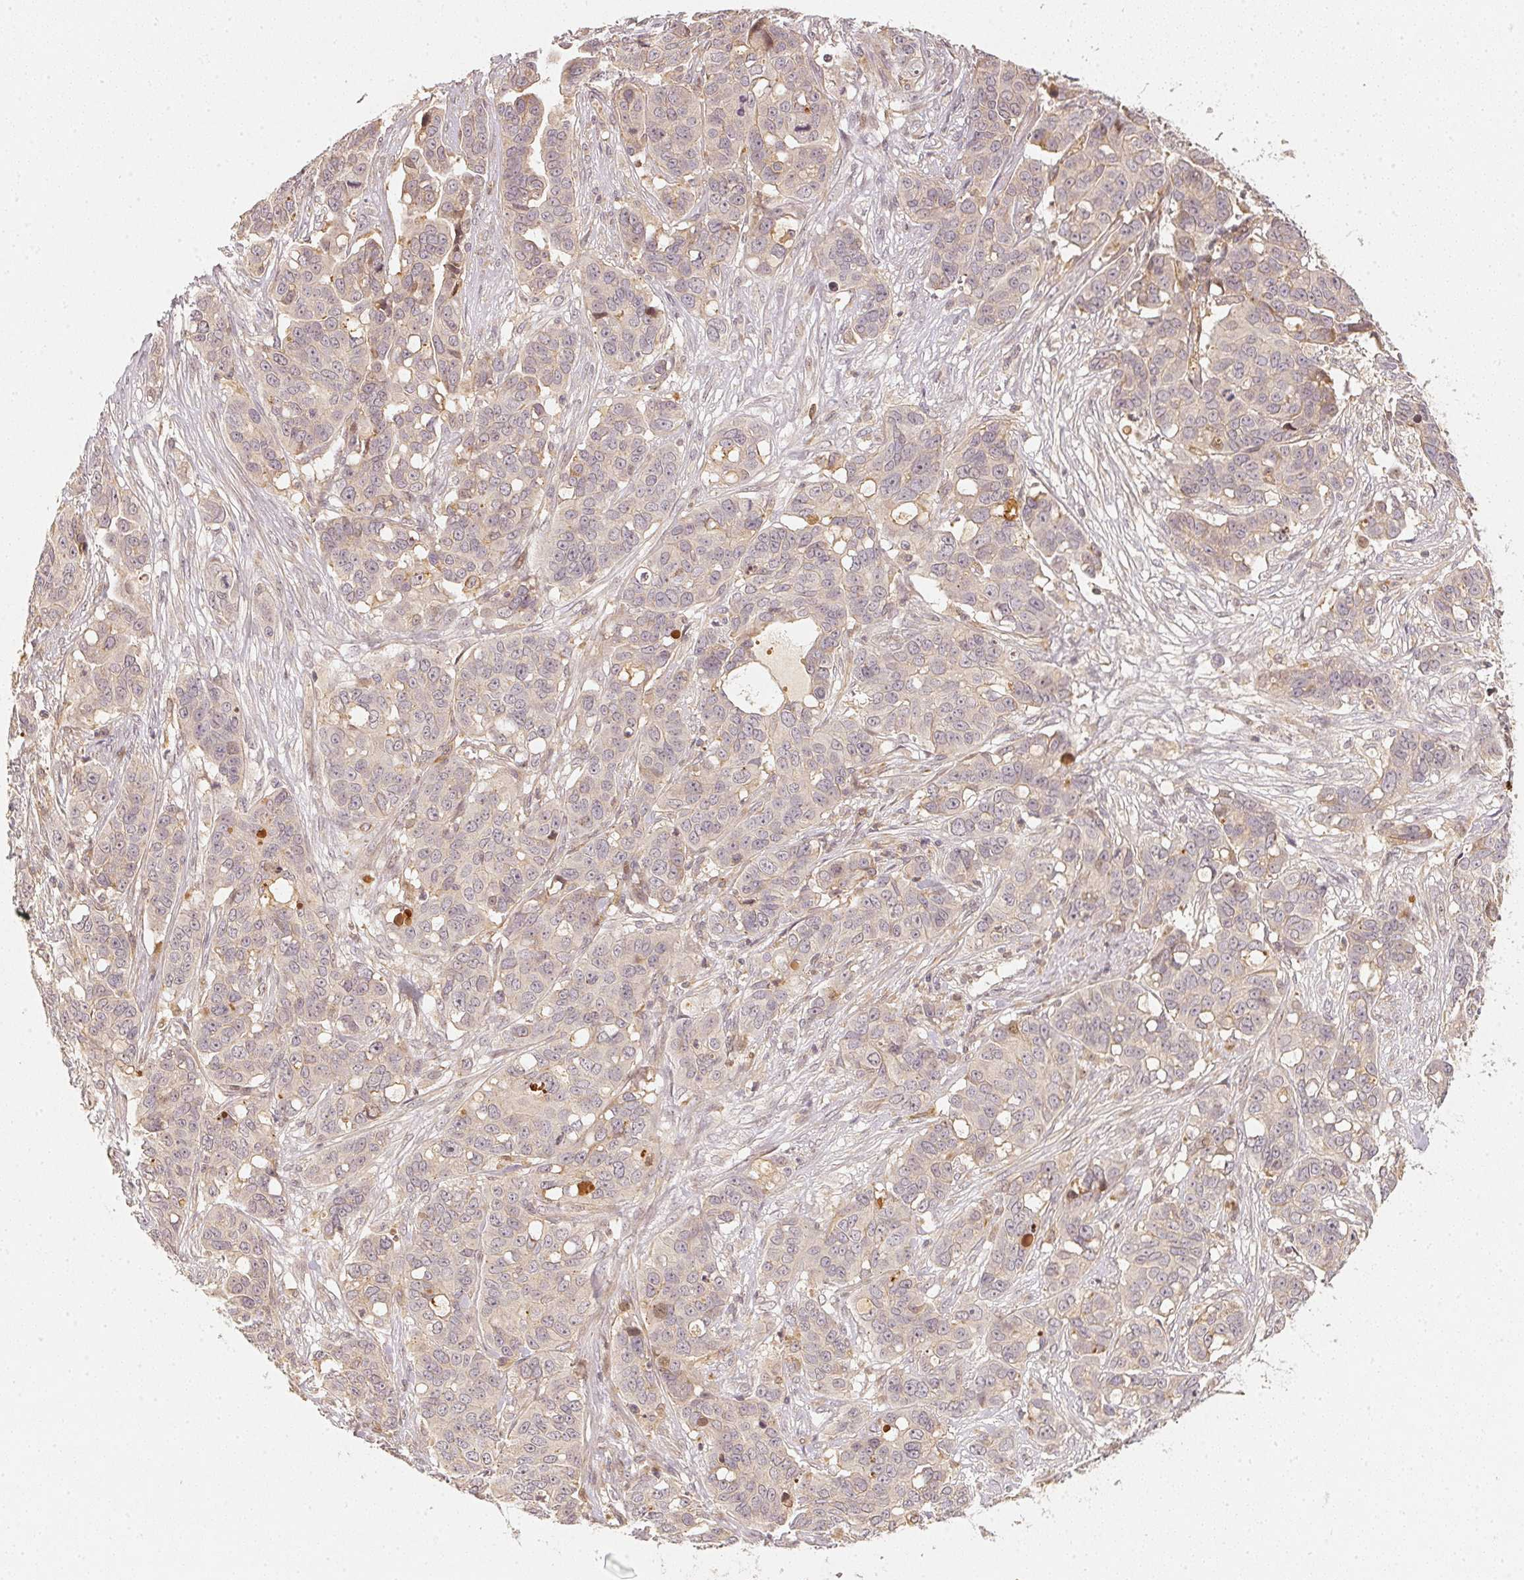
{"staining": {"intensity": "negative", "quantity": "none", "location": "none"}, "tissue": "ovarian cancer", "cell_type": "Tumor cells", "image_type": "cancer", "snomed": [{"axis": "morphology", "description": "Carcinoma, endometroid"}, {"axis": "topography", "description": "Ovary"}], "caption": "A high-resolution image shows IHC staining of ovarian cancer (endometroid carcinoma), which exhibits no significant expression in tumor cells.", "gene": "SERPINE1", "patient": {"sex": "female", "age": 78}}